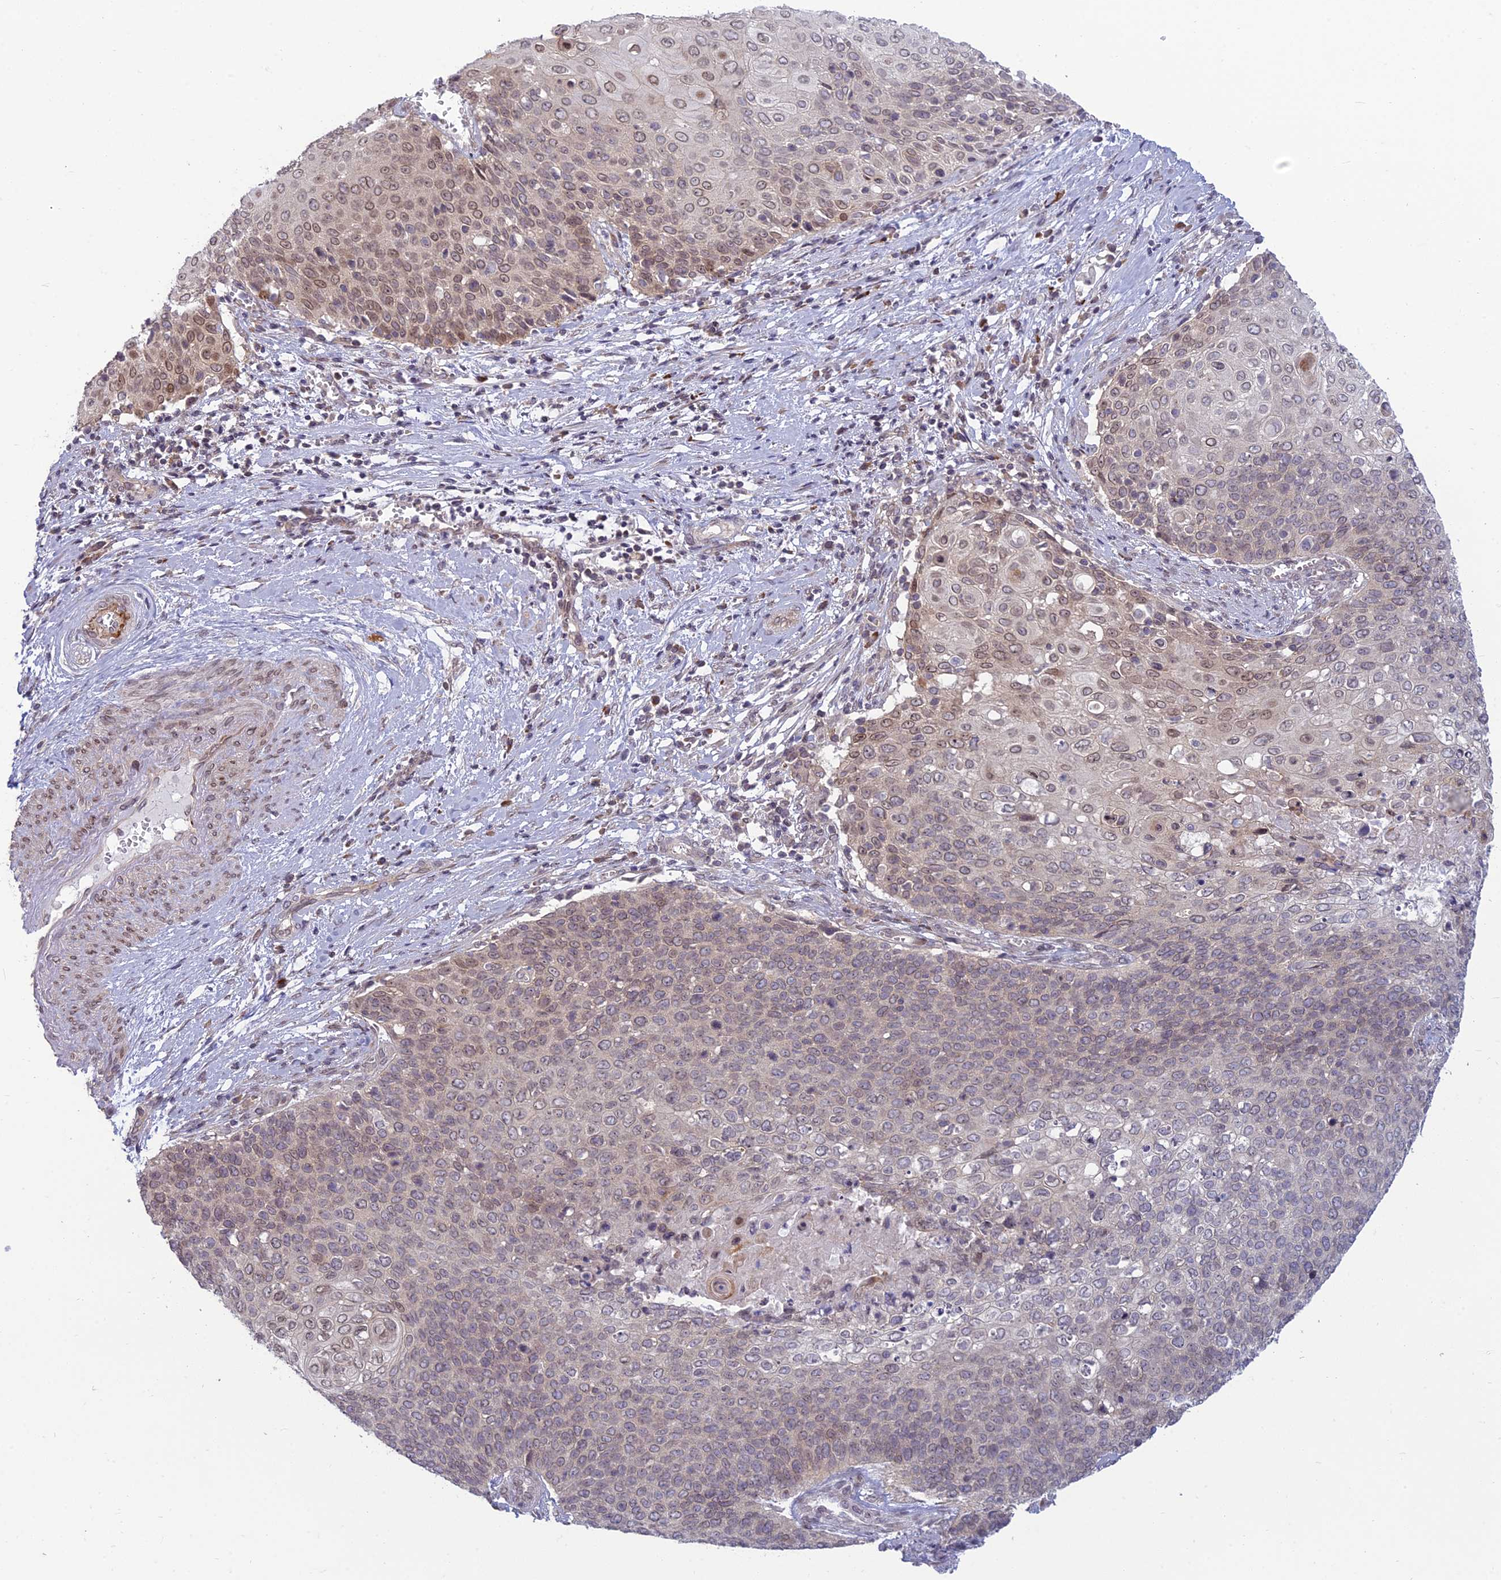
{"staining": {"intensity": "weak", "quantity": "25%-75%", "location": "cytoplasmic/membranous,nuclear"}, "tissue": "cervical cancer", "cell_type": "Tumor cells", "image_type": "cancer", "snomed": [{"axis": "morphology", "description": "Squamous cell carcinoma, NOS"}, {"axis": "topography", "description": "Cervix"}], "caption": "This photomicrograph exhibits IHC staining of human cervical squamous cell carcinoma, with low weak cytoplasmic/membranous and nuclear expression in approximately 25%-75% of tumor cells.", "gene": "DTX2", "patient": {"sex": "female", "age": 39}}